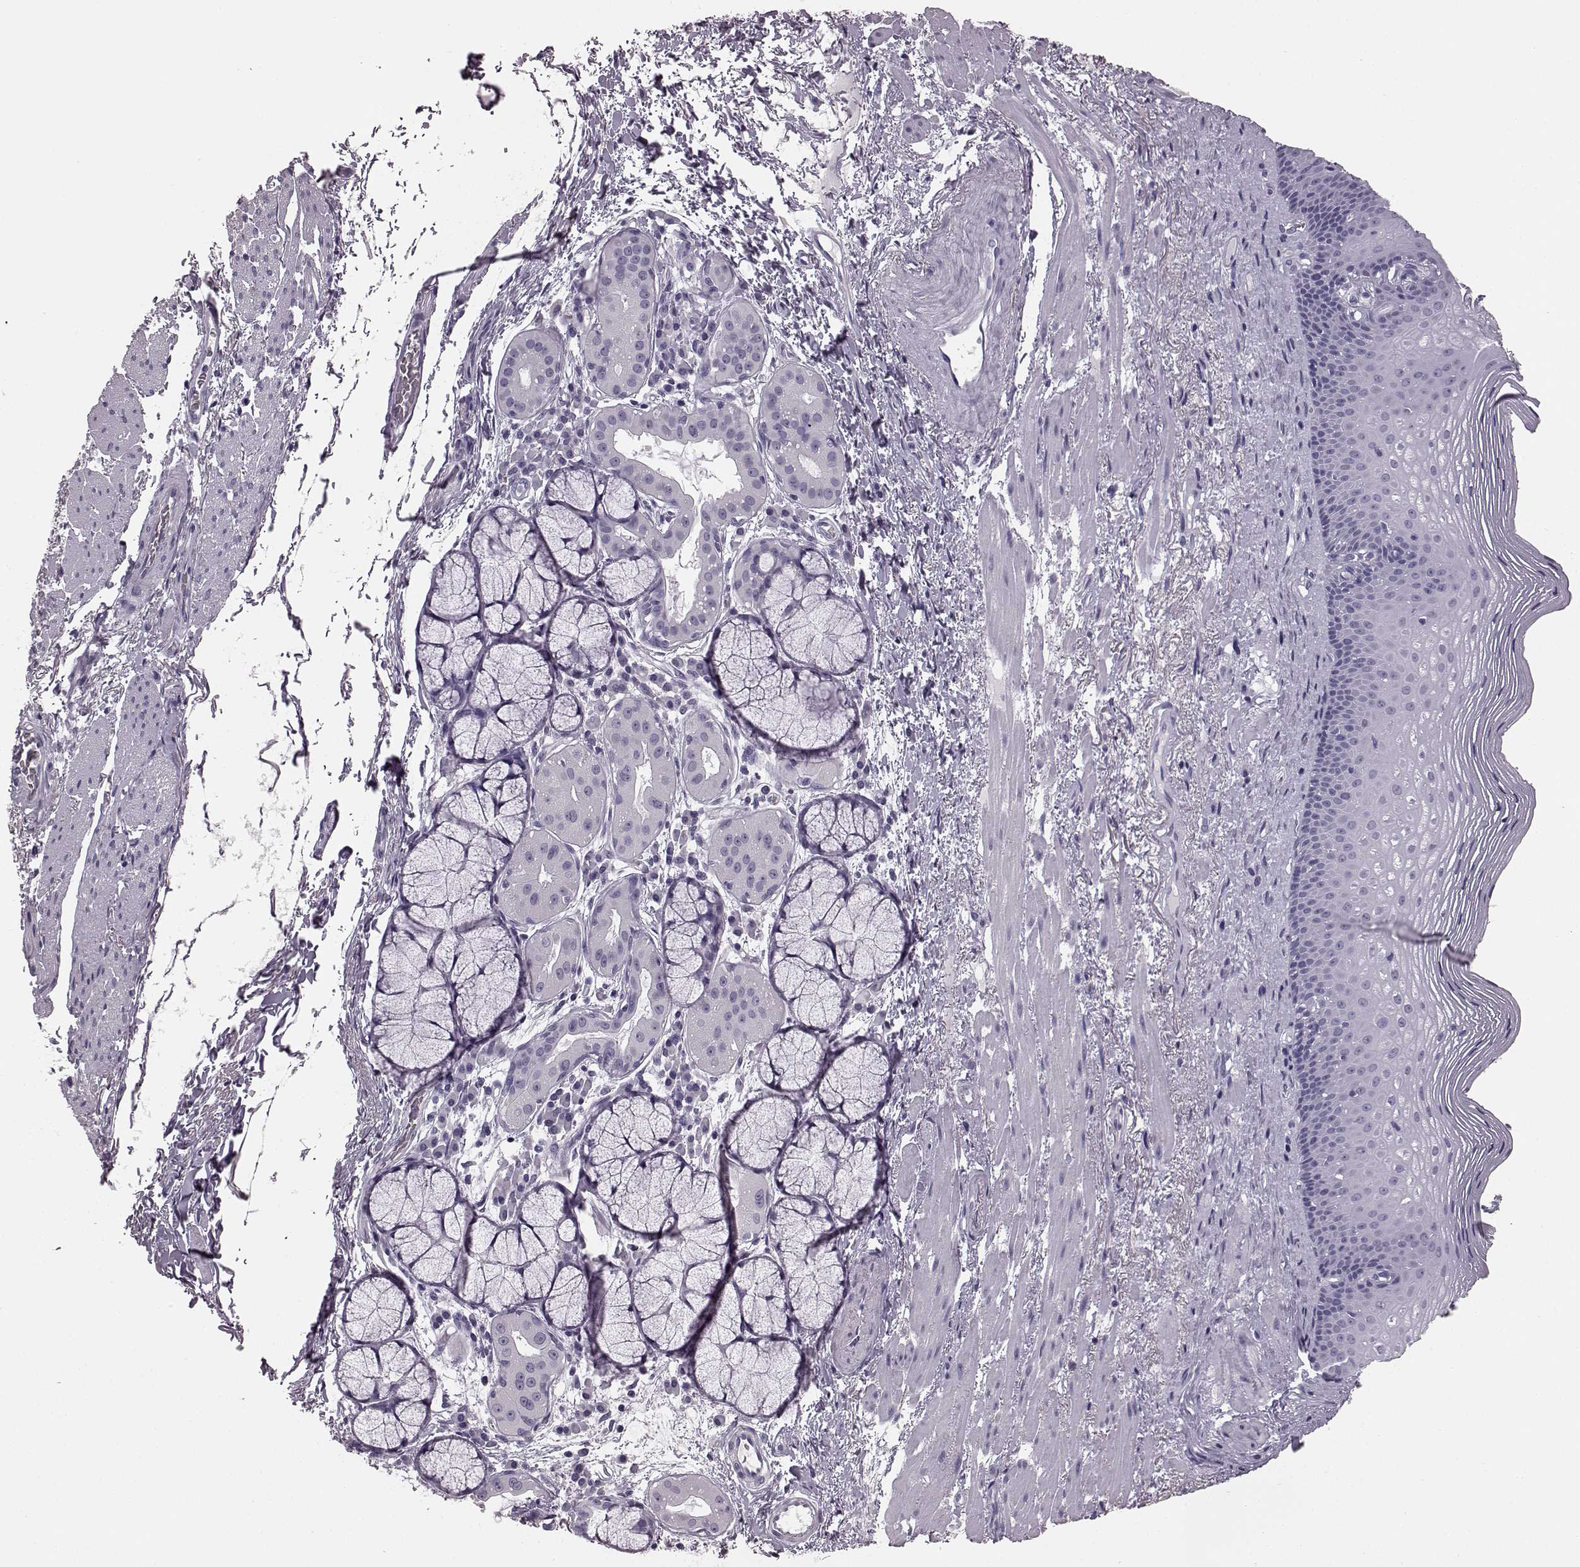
{"staining": {"intensity": "negative", "quantity": "none", "location": "none"}, "tissue": "esophagus", "cell_type": "Squamous epithelial cells", "image_type": "normal", "snomed": [{"axis": "morphology", "description": "Normal tissue, NOS"}, {"axis": "topography", "description": "Esophagus"}], "caption": "A high-resolution image shows immunohistochemistry staining of unremarkable esophagus, which shows no significant expression in squamous epithelial cells. The staining was performed using DAB (3,3'-diaminobenzidine) to visualize the protein expression in brown, while the nuclei were stained in blue with hematoxylin (Magnification: 20x).", "gene": "AIPL1", "patient": {"sex": "male", "age": 76}}